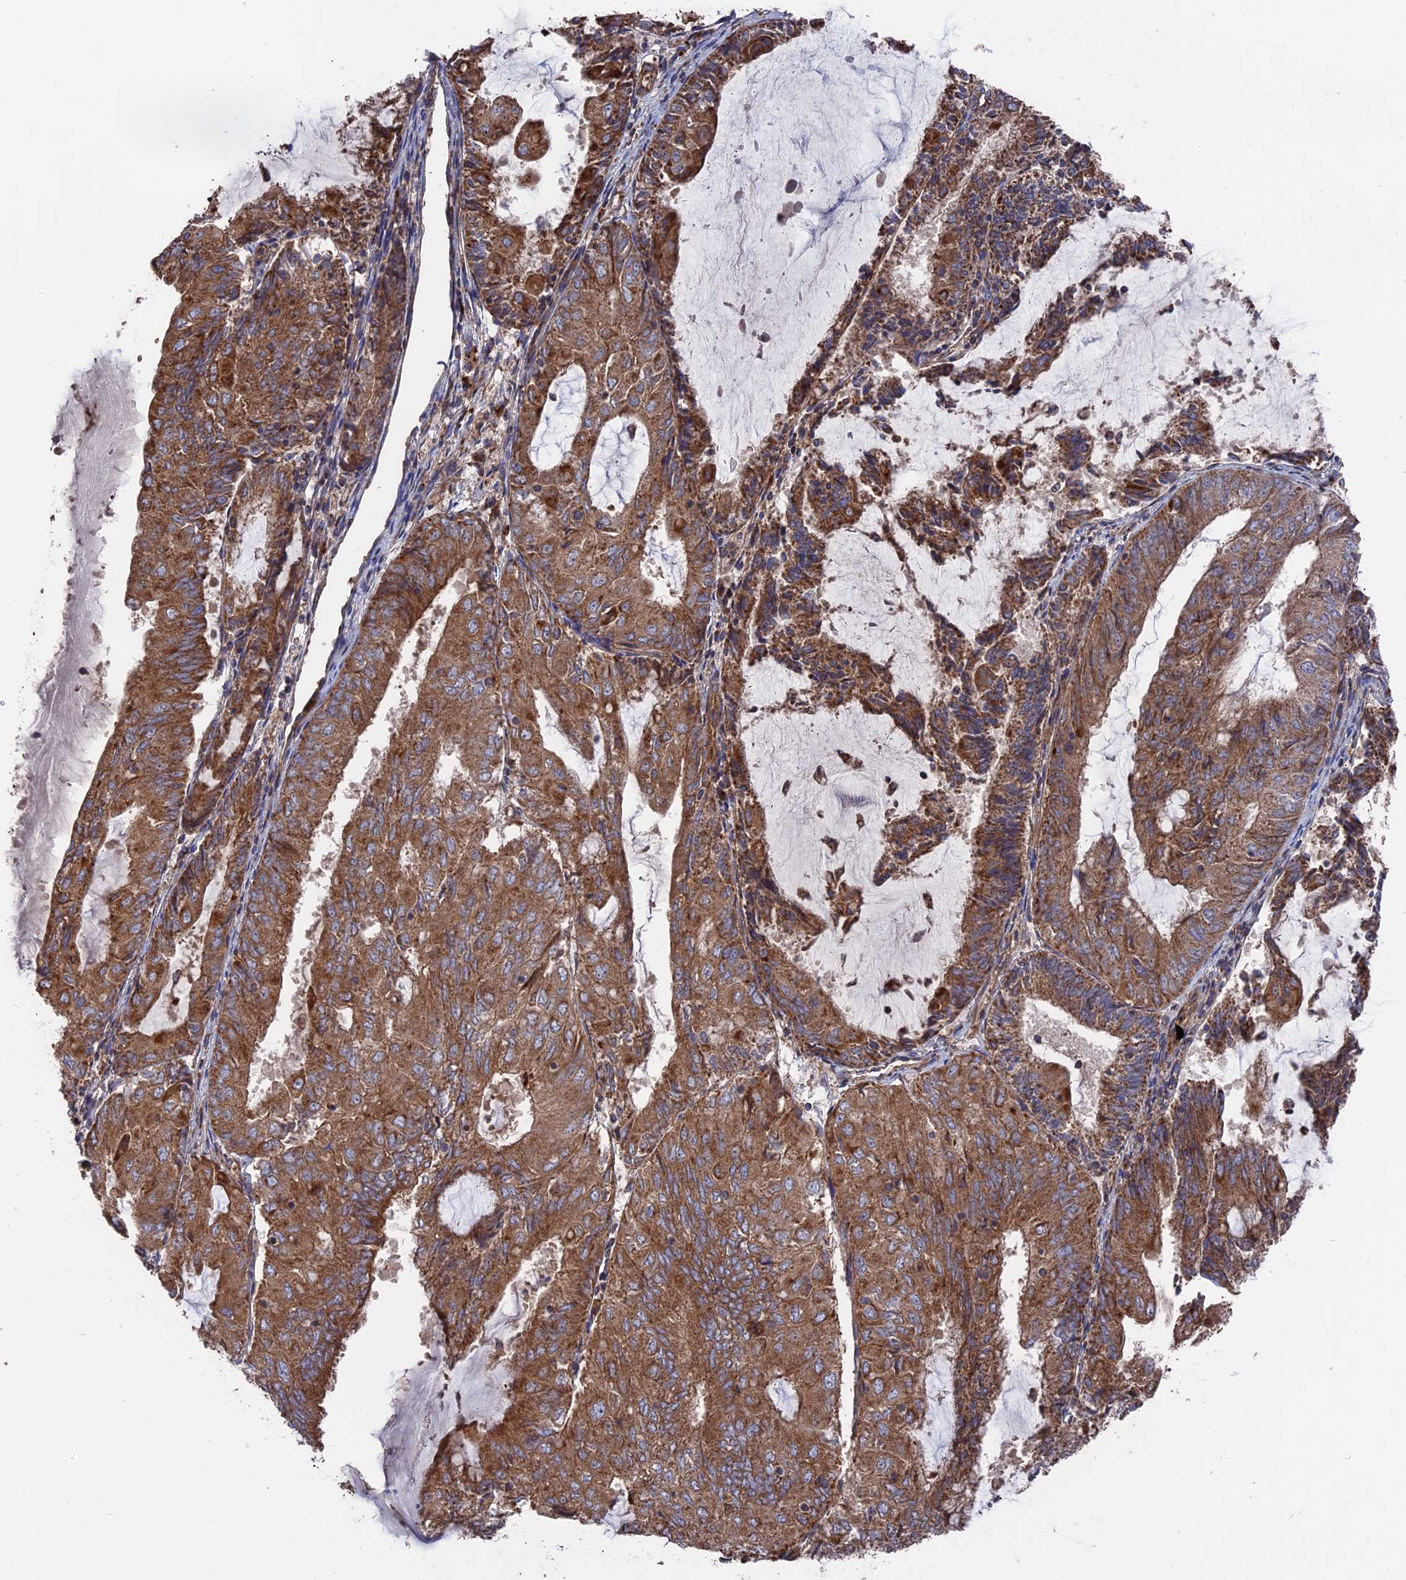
{"staining": {"intensity": "moderate", "quantity": ">75%", "location": "cytoplasmic/membranous"}, "tissue": "endometrial cancer", "cell_type": "Tumor cells", "image_type": "cancer", "snomed": [{"axis": "morphology", "description": "Adenocarcinoma, NOS"}, {"axis": "topography", "description": "Endometrium"}], "caption": "IHC of human adenocarcinoma (endometrial) displays medium levels of moderate cytoplasmic/membranous positivity in approximately >75% of tumor cells.", "gene": "TELO2", "patient": {"sex": "female", "age": 81}}